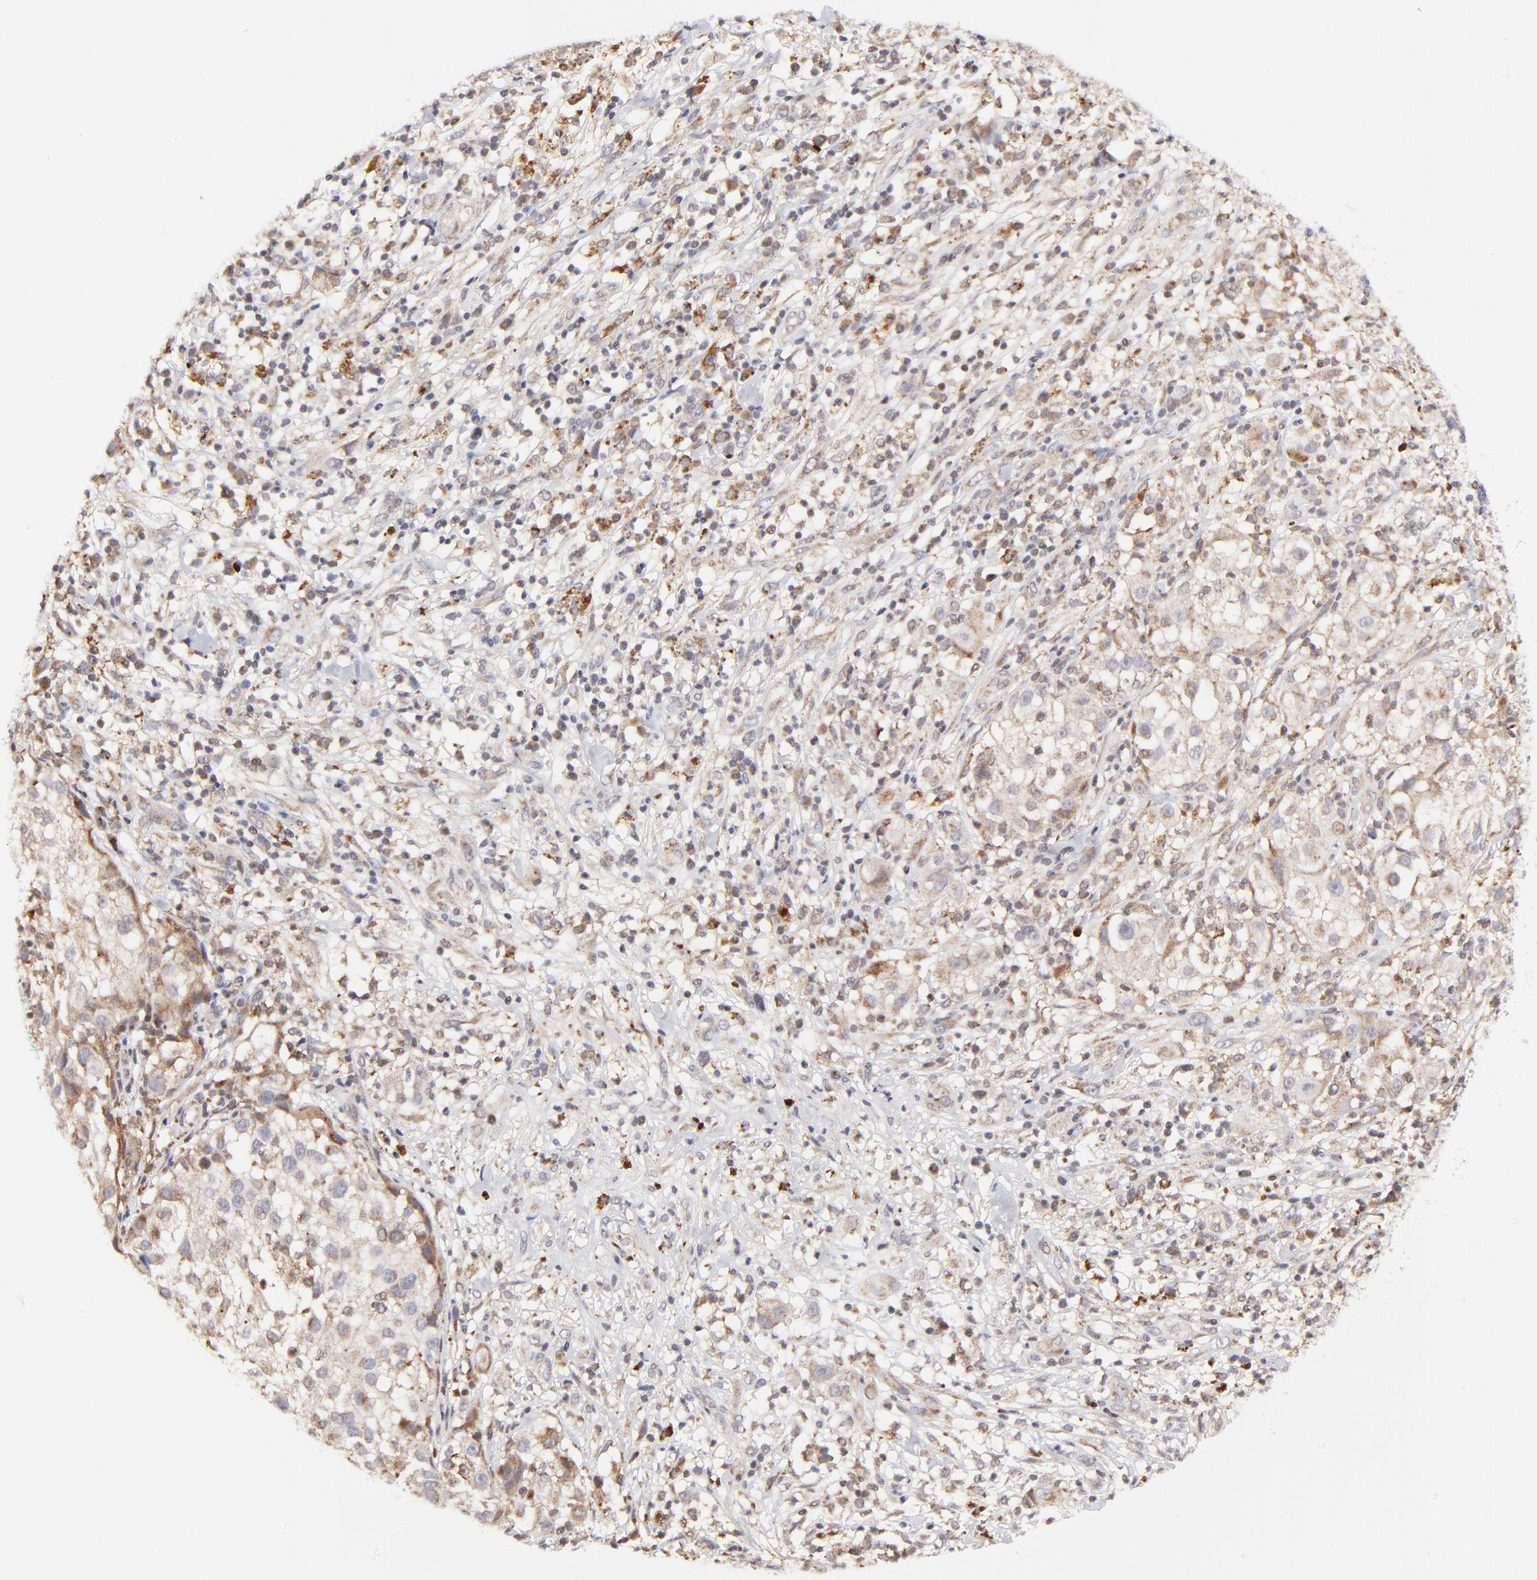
{"staining": {"intensity": "weak", "quantity": ">75%", "location": "cytoplasmic/membranous"}, "tissue": "melanoma", "cell_type": "Tumor cells", "image_type": "cancer", "snomed": [{"axis": "morphology", "description": "Necrosis, NOS"}, {"axis": "morphology", "description": "Malignant melanoma, NOS"}, {"axis": "topography", "description": "Skin"}], "caption": "Immunohistochemical staining of human malignant melanoma exhibits low levels of weak cytoplasmic/membranous staining in approximately >75% of tumor cells.", "gene": "MAP2K7", "patient": {"sex": "female", "age": 87}}